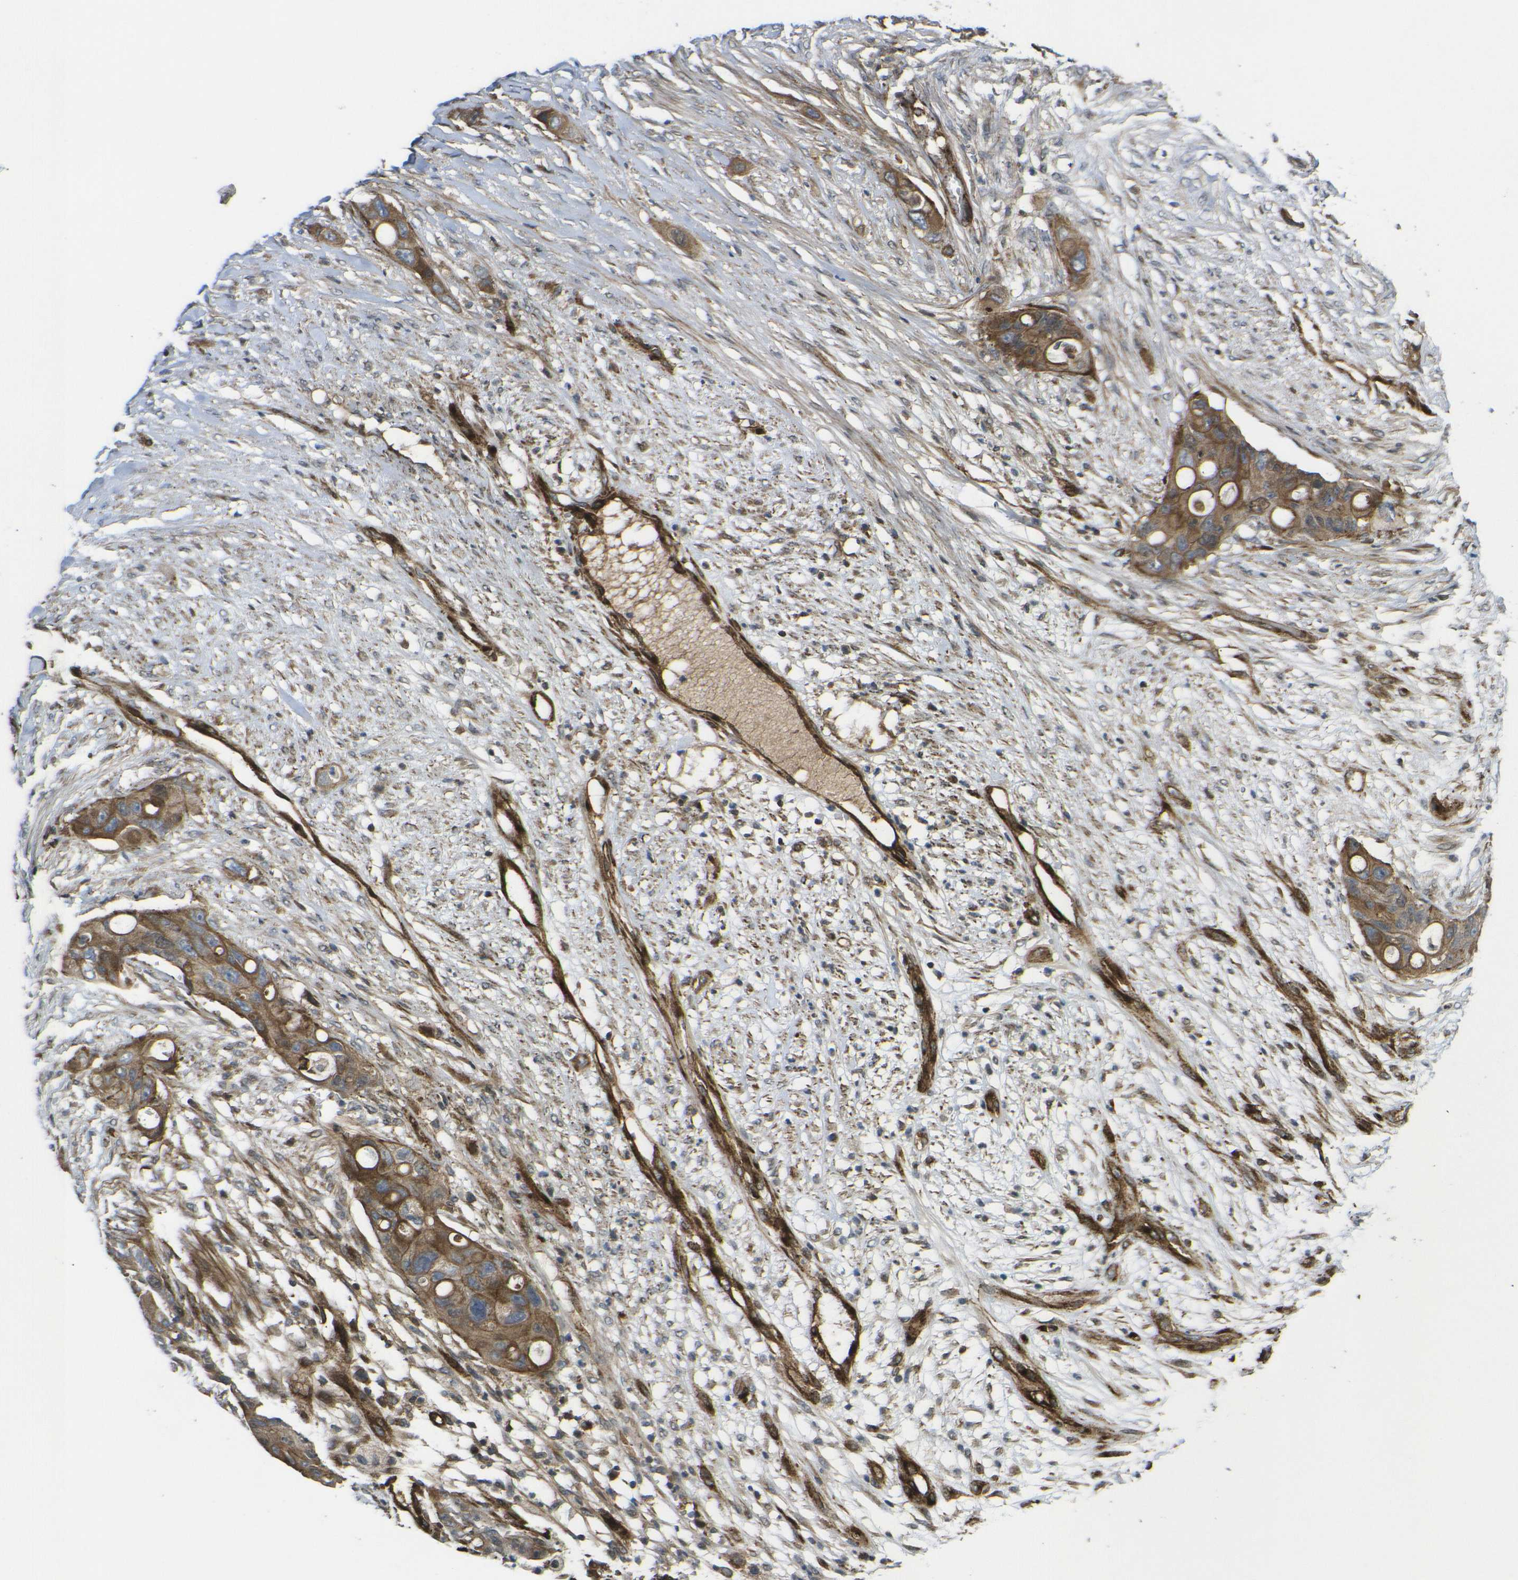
{"staining": {"intensity": "moderate", "quantity": ">75%", "location": "cytoplasmic/membranous"}, "tissue": "colorectal cancer", "cell_type": "Tumor cells", "image_type": "cancer", "snomed": [{"axis": "morphology", "description": "Adenocarcinoma, NOS"}, {"axis": "topography", "description": "Colon"}], "caption": "Immunohistochemistry staining of colorectal cancer, which demonstrates medium levels of moderate cytoplasmic/membranous staining in approximately >75% of tumor cells indicating moderate cytoplasmic/membranous protein expression. The staining was performed using DAB (brown) for protein detection and nuclei were counterstained in hematoxylin (blue).", "gene": "ECE1", "patient": {"sex": "female", "age": 57}}